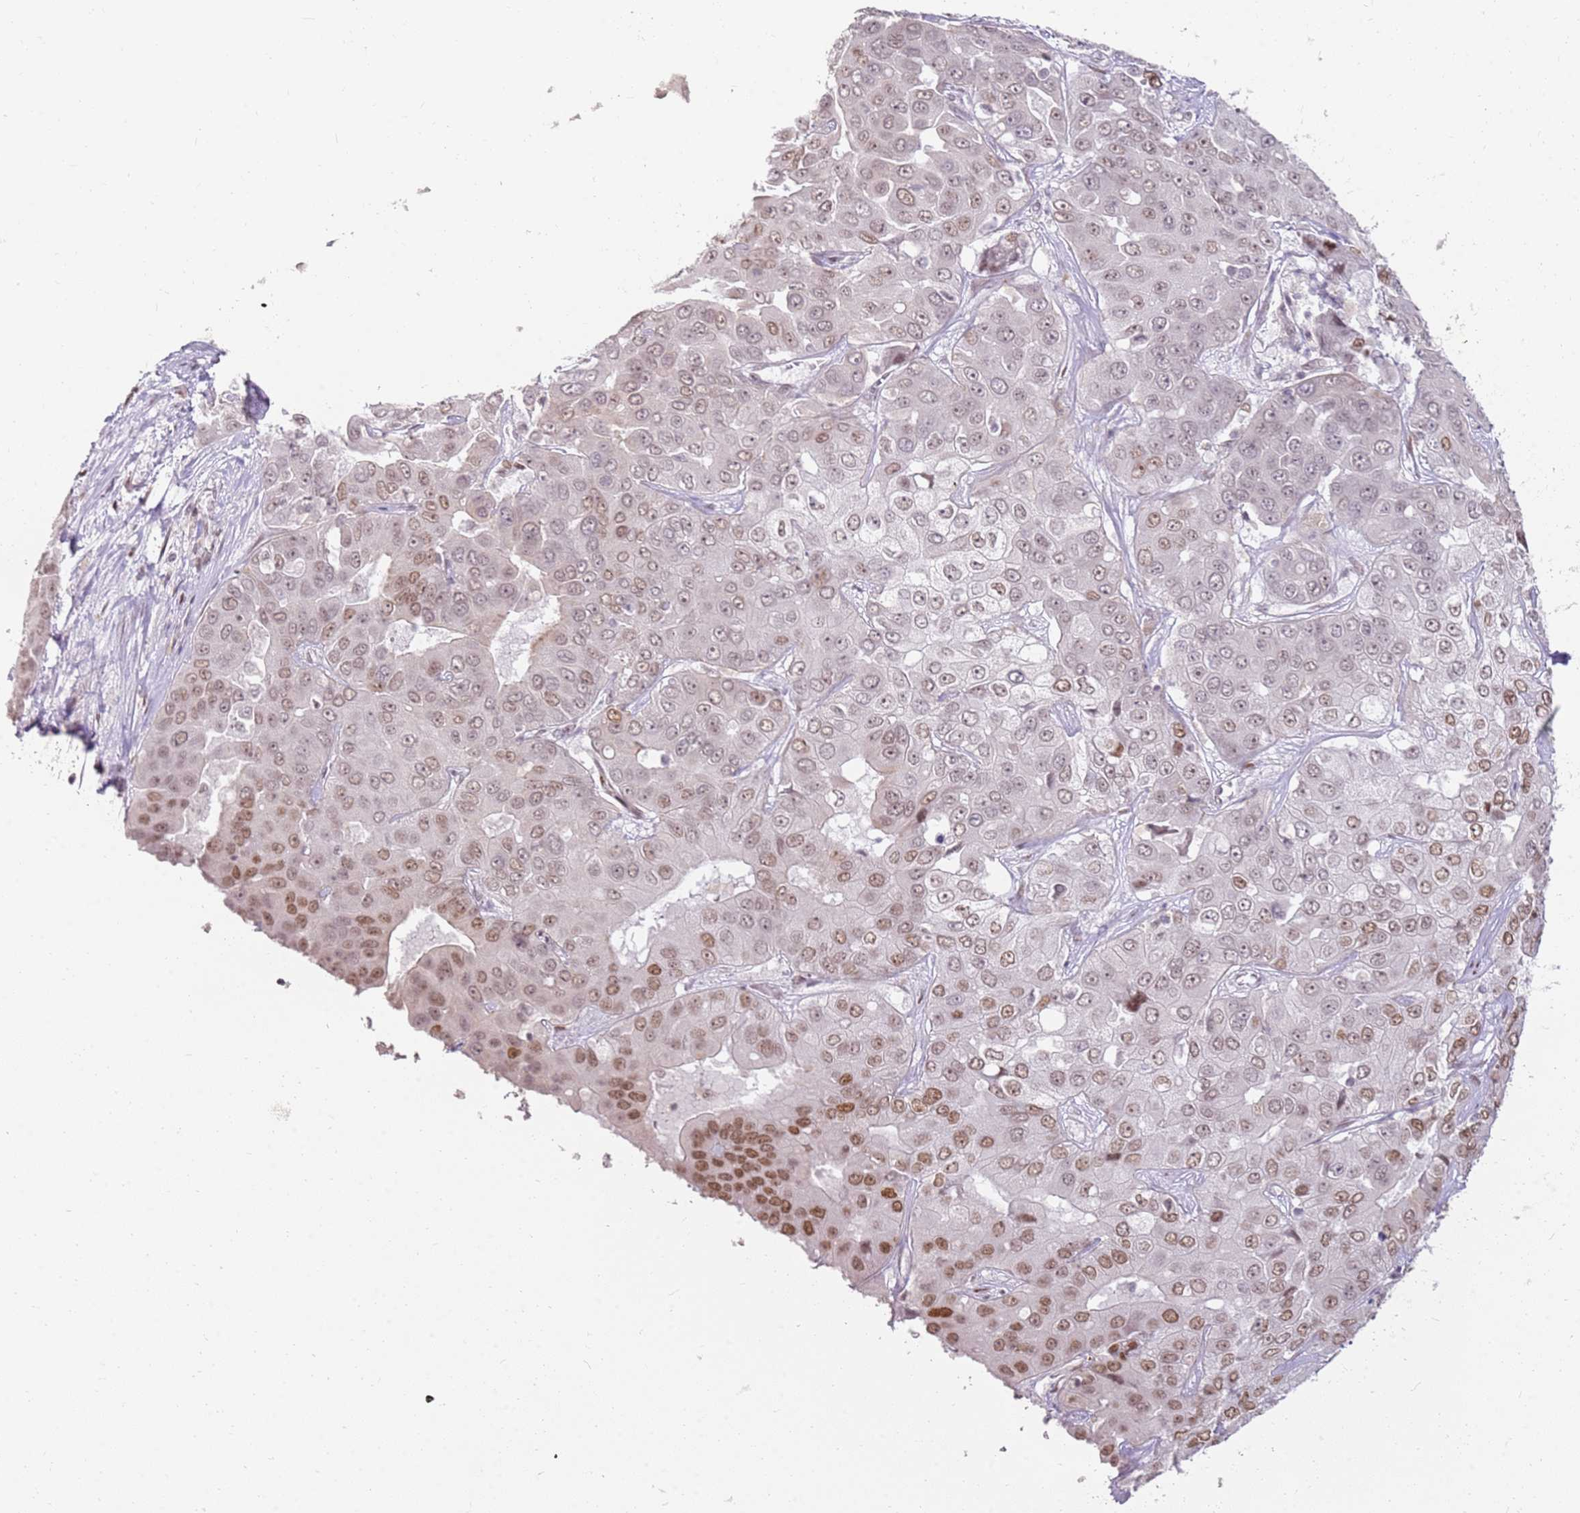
{"staining": {"intensity": "moderate", "quantity": "25%-75%", "location": "nuclear"}, "tissue": "liver cancer", "cell_type": "Tumor cells", "image_type": "cancer", "snomed": [{"axis": "morphology", "description": "Cholangiocarcinoma"}, {"axis": "topography", "description": "Liver"}], "caption": "A brown stain shows moderate nuclear positivity of a protein in human cholangiocarcinoma (liver) tumor cells.", "gene": "PHC2", "patient": {"sex": "female", "age": 52}}